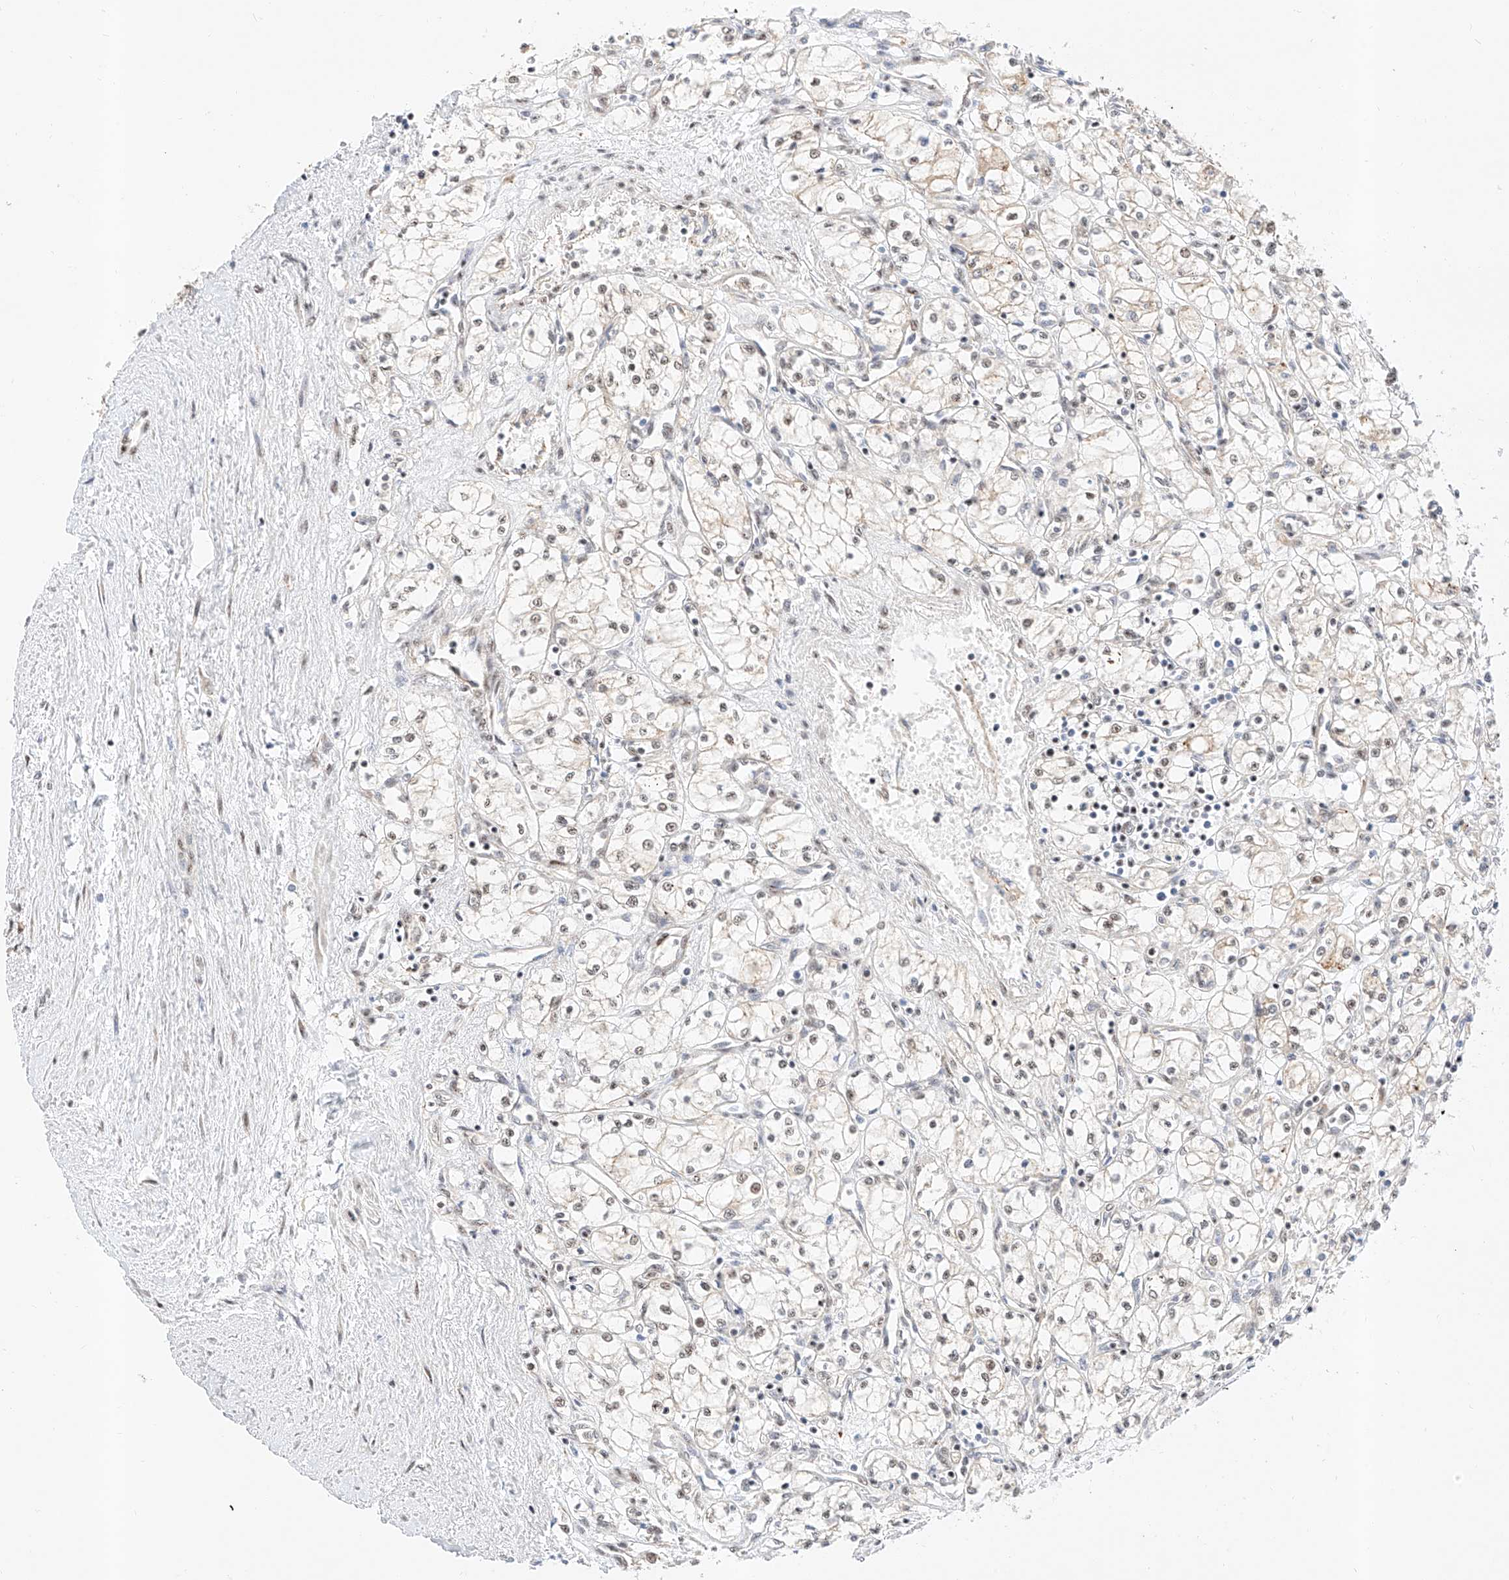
{"staining": {"intensity": "weak", "quantity": "<25%", "location": "cytoplasmic/membranous,nuclear"}, "tissue": "renal cancer", "cell_type": "Tumor cells", "image_type": "cancer", "snomed": [{"axis": "morphology", "description": "Adenocarcinoma, NOS"}, {"axis": "topography", "description": "Kidney"}], "caption": "Renal cancer (adenocarcinoma) was stained to show a protein in brown. There is no significant positivity in tumor cells.", "gene": "ATXN7L2", "patient": {"sex": "male", "age": 59}}